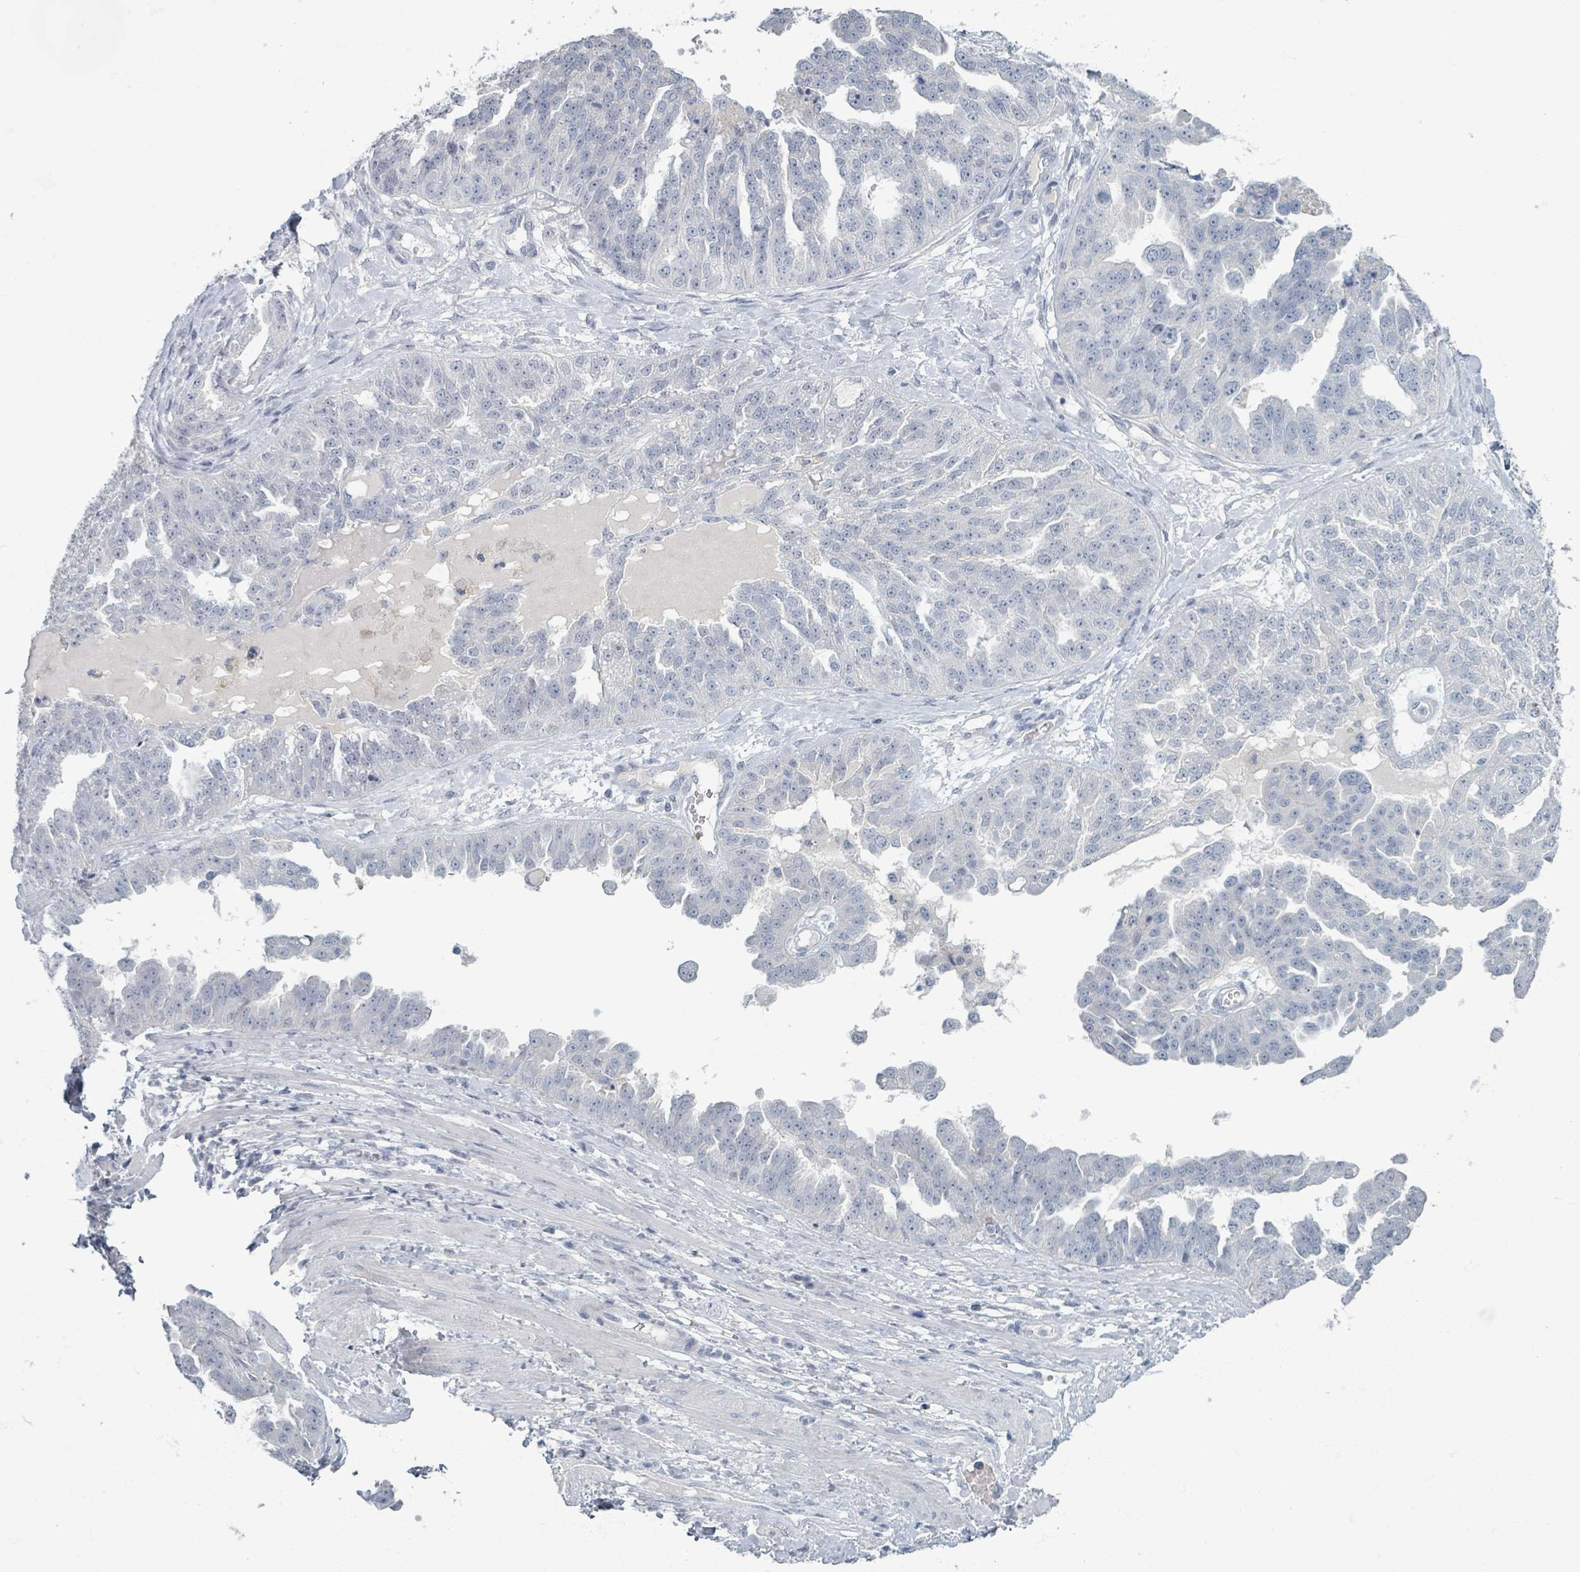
{"staining": {"intensity": "negative", "quantity": "none", "location": "none"}, "tissue": "ovarian cancer", "cell_type": "Tumor cells", "image_type": "cancer", "snomed": [{"axis": "morphology", "description": "Cystadenocarcinoma, serous, NOS"}, {"axis": "topography", "description": "Ovary"}], "caption": "A micrograph of human ovarian serous cystadenocarcinoma is negative for staining in tumor cells. The staining was performed using DAB (3,3'-diaminobenzidine) to visualize the protein expression in brown, while the nuclei were stained in blue with hematoxylin (Magnification: 20x).", "gene": "WNT11", "patient": {"sex": "female", "age": 58}}